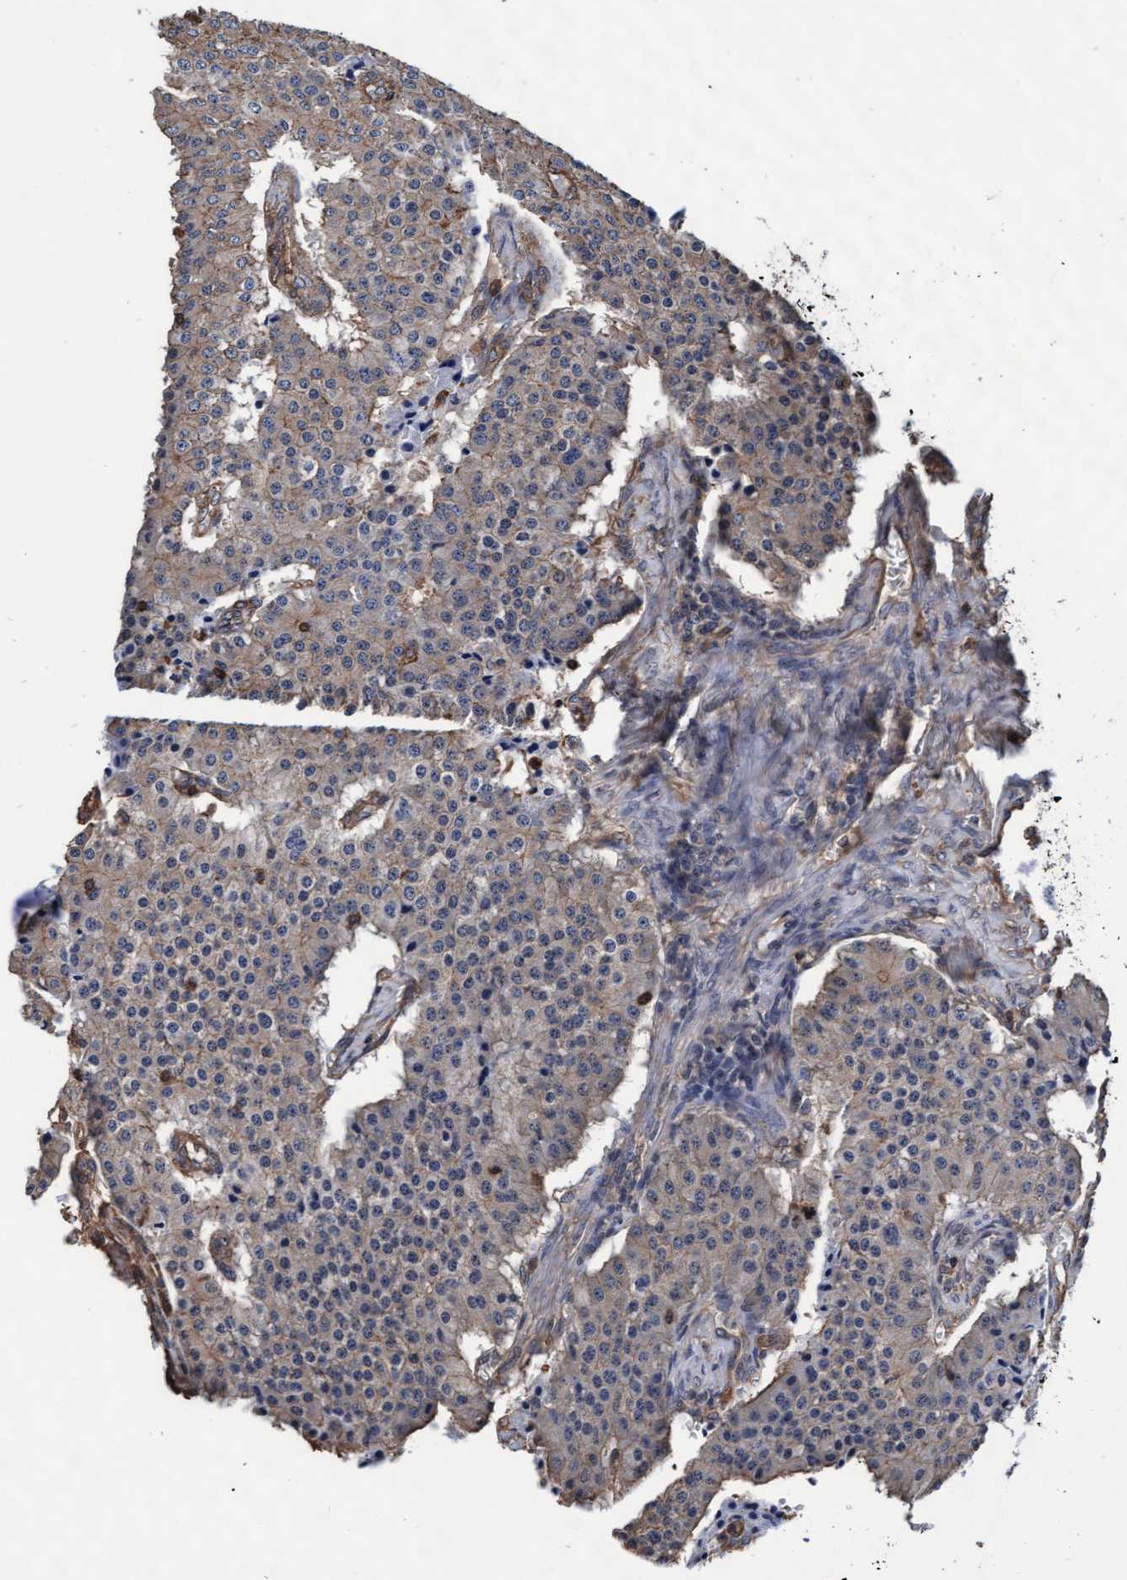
{"staining": {"intensity": "weak", "quantity": "<25%", "location": "cytoplasmic/membranous"}, "tissue": "carcinoid", "cell_type": "Tumor cells", "image_type": "cancer", "snomed": [{"axis": "morphology", "description": "Carcinoid, malignant, NOS"}, {"axis": "topography", "description": "Colon"}], "caption": "Tumor cells are negative for protein expression in human malignant carcinoid.", "gene": "GRHPR", "patient": {"sex": "female", "age": 52}}